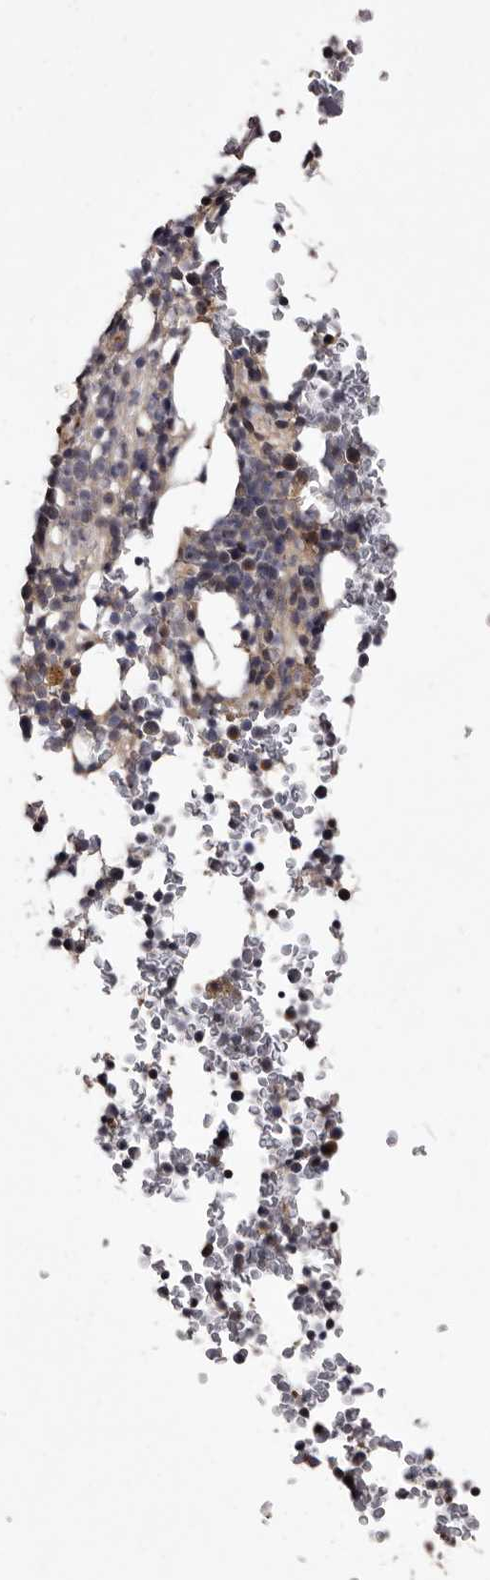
{"staining": {"intensity": "strong", "quantity": "<25%", "location": "cytoplasmic/membranous"}, "tissue": "bone marrow", "cell_type": "Hematopoietic cells", "image_type": "normal", "snomed": [{"axis": "morphology", "description": "Normal tissue, NOS"}, {"axis": "topography", "description": "Bone marrow"}], "caption": "Brown immunohistochemical staining in normal human bone marrow shows strong cytoplasmic/membranous positivity in about <25% of hematopoietic cells. (Stains: DAB (3,3'-diaminobenzidine) in brown, nuclei in blue, Microscopy: brightfield microscopy at high magnification).", "gene": "LANCL2", "patient": {"sex": "male", "age": 58}}